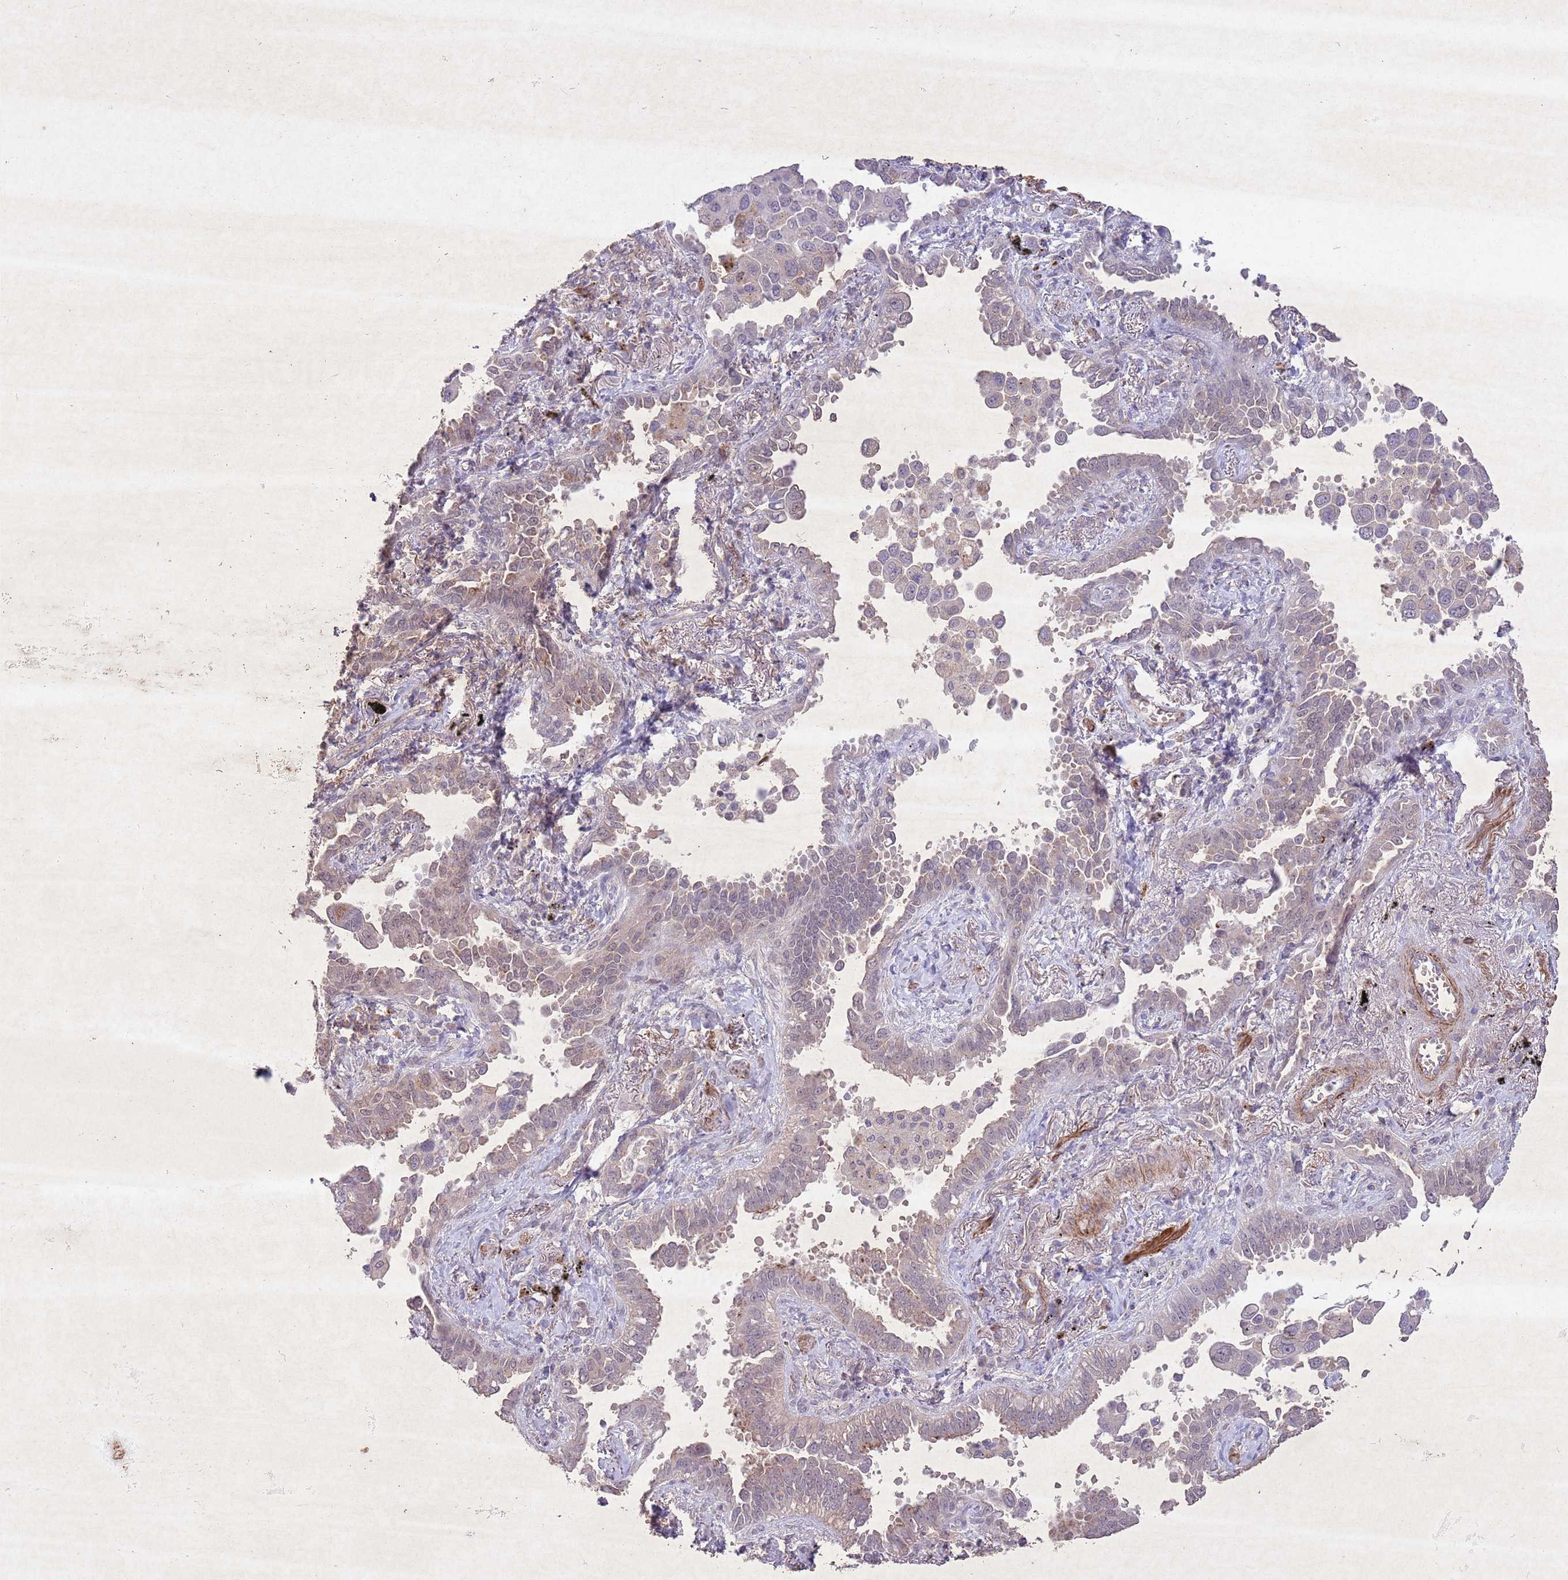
{"staining": {"intensity": "weak", "quantity": "25%-75%", "location": "cytoplasmic/membranous,nuclear"}, "tissue": "lung cancer", "cell_type": "Tumor cells", "image_type": "cancer", "snomed": [{"axis": "morphology", "description": "Adenocarcinoma, NOS"}, {"axis": "topography", "description": "Lung"}], "caption": "The histopathology image reveals immunohistochemical staining of adenocarcinoma (lung). There is weak cytoplasmic/membranous and nuclear staining is appreciated in approximately 25%-75% of tumor cells.", "gene": "CCNI", "patient": {"sex": "male", "age": 67}}